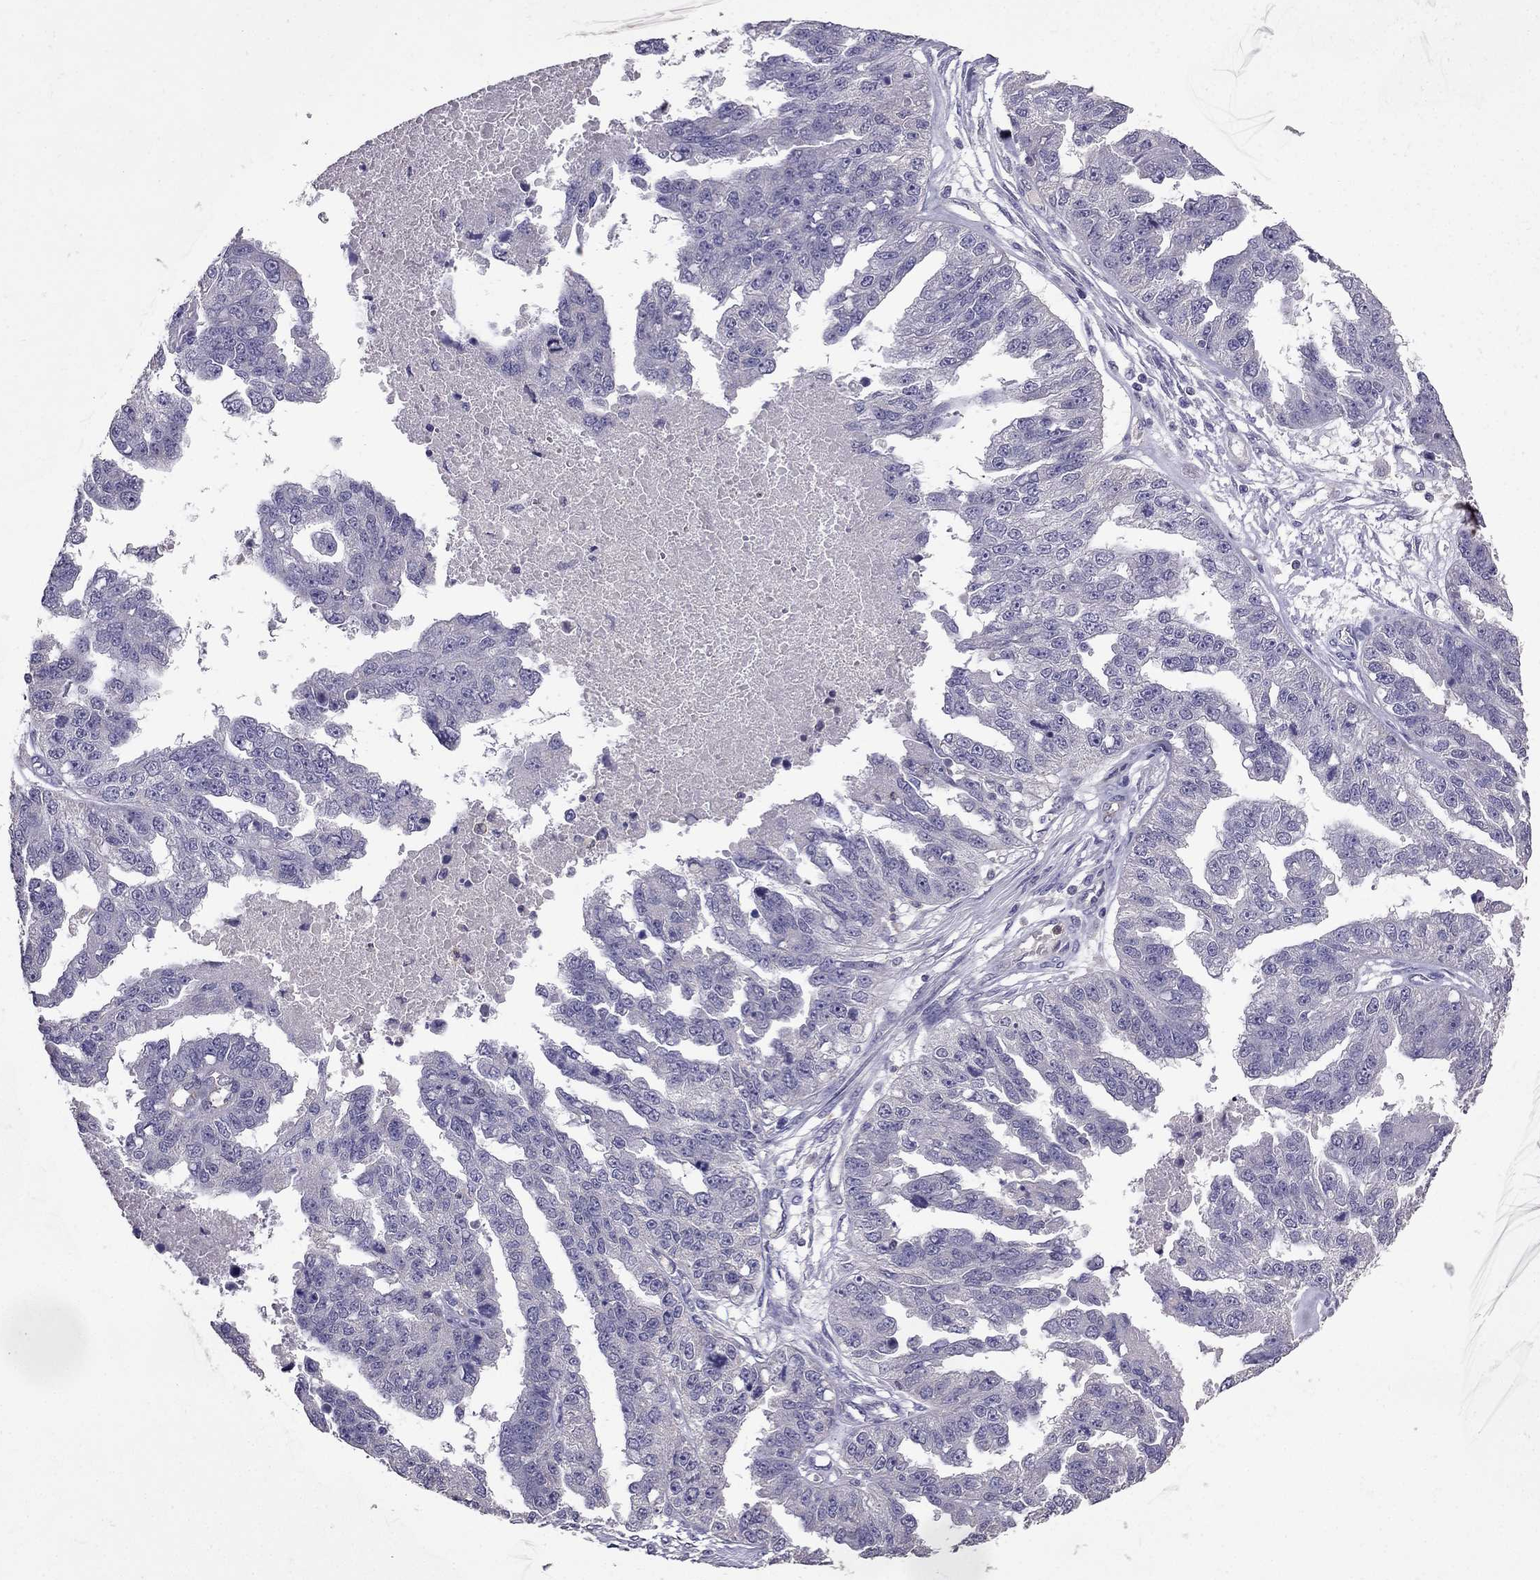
{"staining": {"intensity": "negative", "quantity": "none", "location": "none"}, "tissue": "ovarian cancer", "cell_type": "Tumor cells", "image_type": "cancer", "snomed": [{"axis": "morphology", "description": "Cystadenocarcinoma, serous, NOS"}, {"axis": "topography", "description": "Ovary"}], "caption": "Human ovarian cancer (serous cystadenocarcinoma) stained for a protein using IHC demonstrates no expression in tumor cells.", "gene": "RFLNB", "patient": {"sex": "female", "age": 58}}